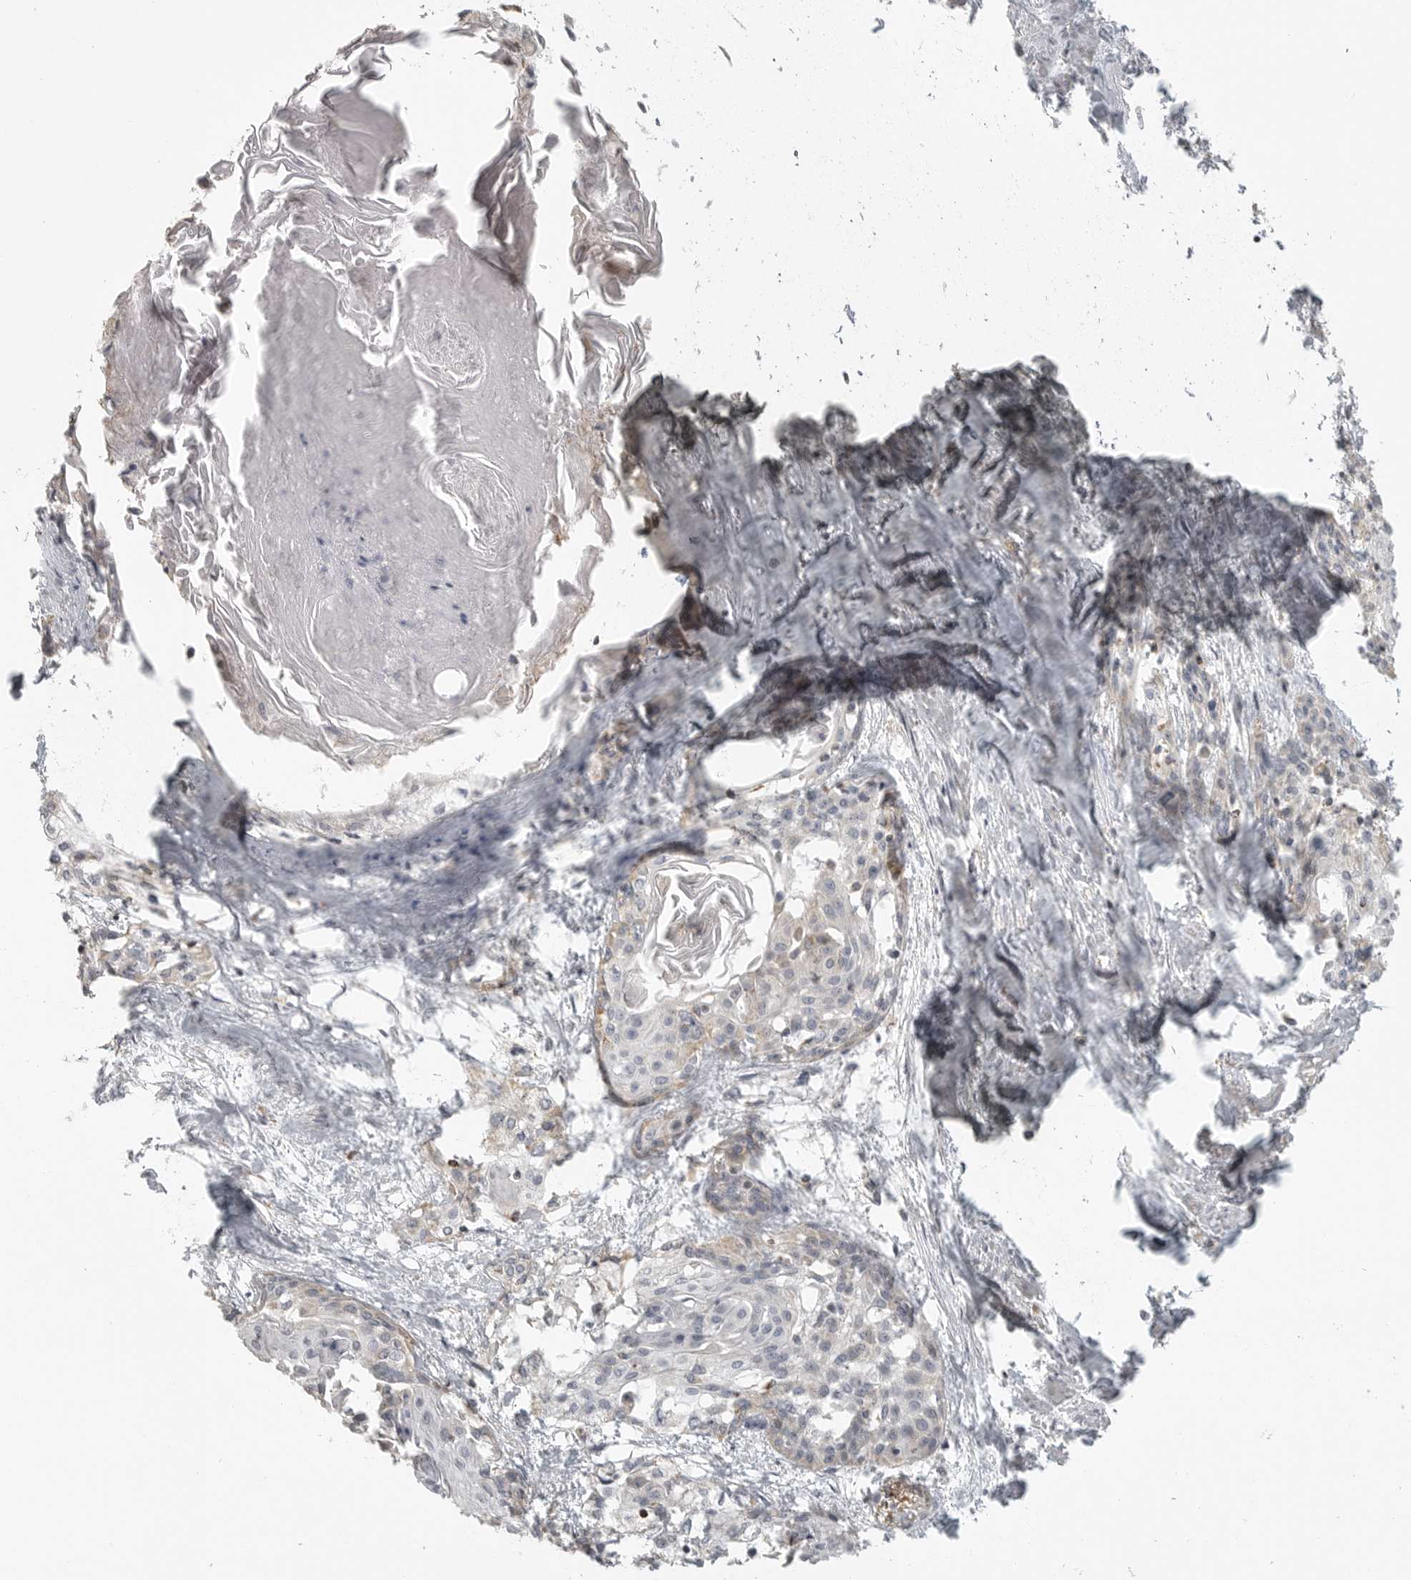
{"staining": {"intensity": "negative", "quantity": "none", "location": "none"}, "tissue": "cervical cancer", "cell_type": "Tumor cells", "image_type": "cancer", "snomed": [{"axis": "morphology", "description": "Squamous cell carcinoma, NOS"}, {"axis": "topography", "description": "Cervix"}], "caption": "This is an immunohistochemistry (IHC) image of cervical cancer (squamous cell carcinoma). There is no expression in tumor cells.", "gene": "RXFP3", "patient": {"sex": "female", "age": 57}}